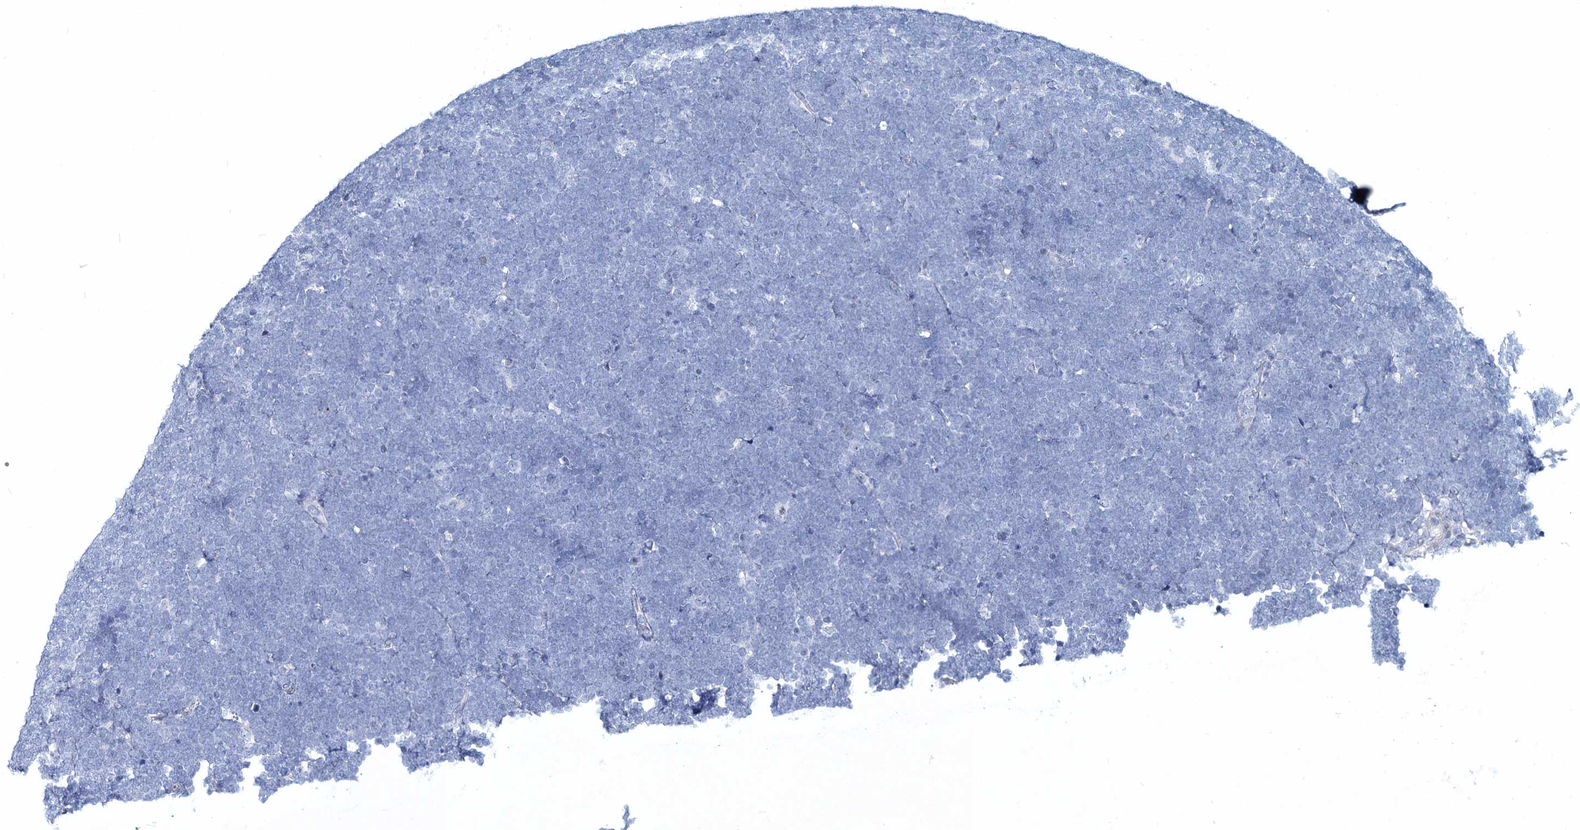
{"staining": {"intensity": "negative", "quantity": "none", "location": "none"}, "tissue": "lymphoma", "cell_type": "Tumor cells", "image_type": "cancer", "snomed": [{"axis": "morphology", "description": "Malignant lymphoma, non-Hodgkin's type, High grade"}, {"axis": "topography", "description": "Lymph node"}], "caption": "Malignant lymphoma, non-Hodgkin's type (high-grade) was stained to show a protein in brown. There is no significant staining in tumor cells.", "gene": "TOX3", "patient": {"sex": "male", "age": 13}}